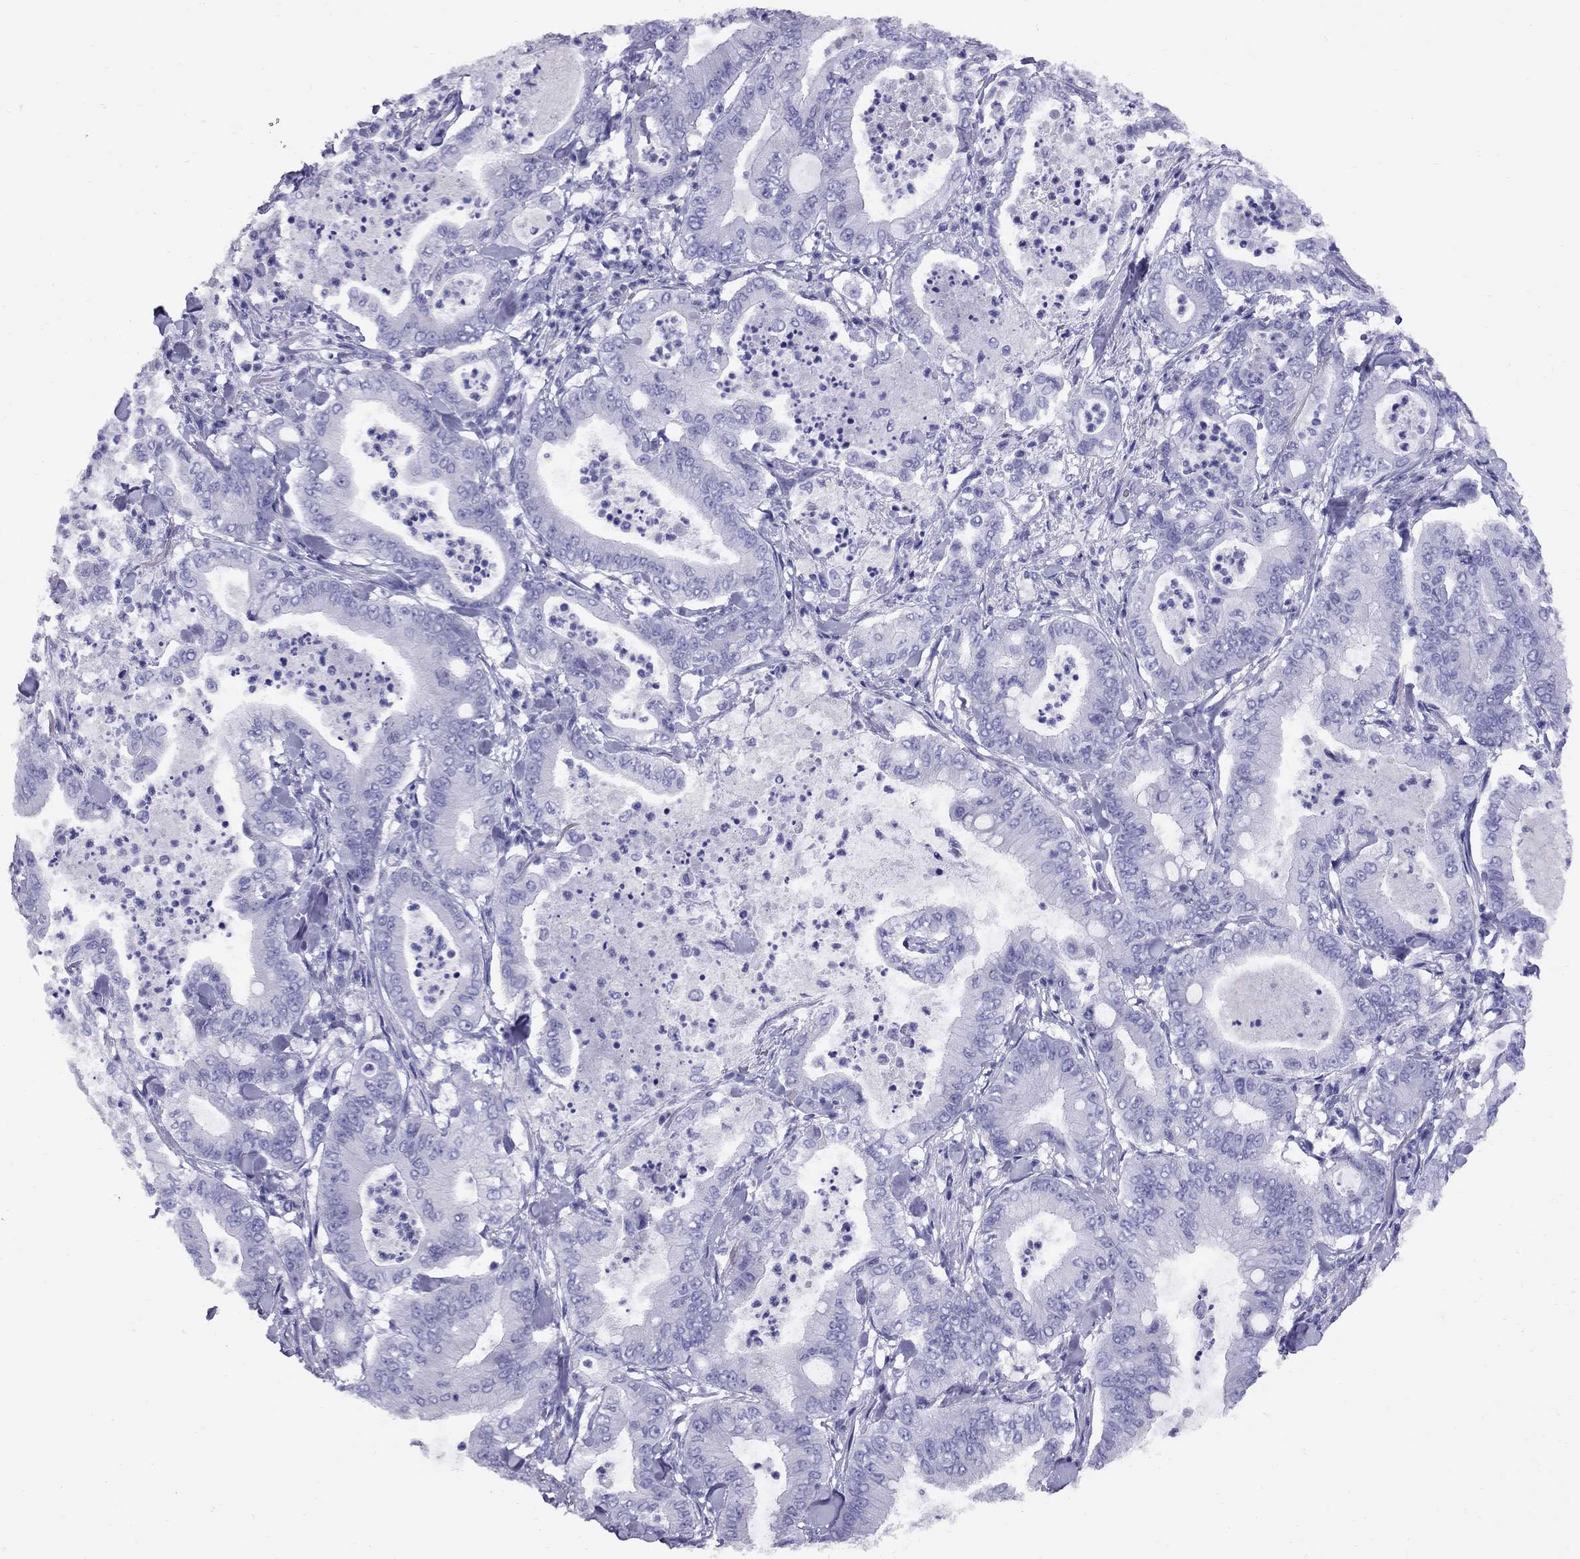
{"staining": {"intensity": "negative", "quantity": "none", "location": "none"}, "tissue": "pancreatic cancer", "cell_type": "Tumor cells", "image_type": "cancer", "snomed": [{"axis": "morphology", "description": "Adenocarcinoma, NOS"}, {"axis": "topography", "description": "Pancreas"}], "caption": "Micrograph shows no significant protein expression in tumor cells of adenocarcinoma (pancreatic).", "gene": "AVPR1B", "patient": {"sex": "male", "age": 71}}